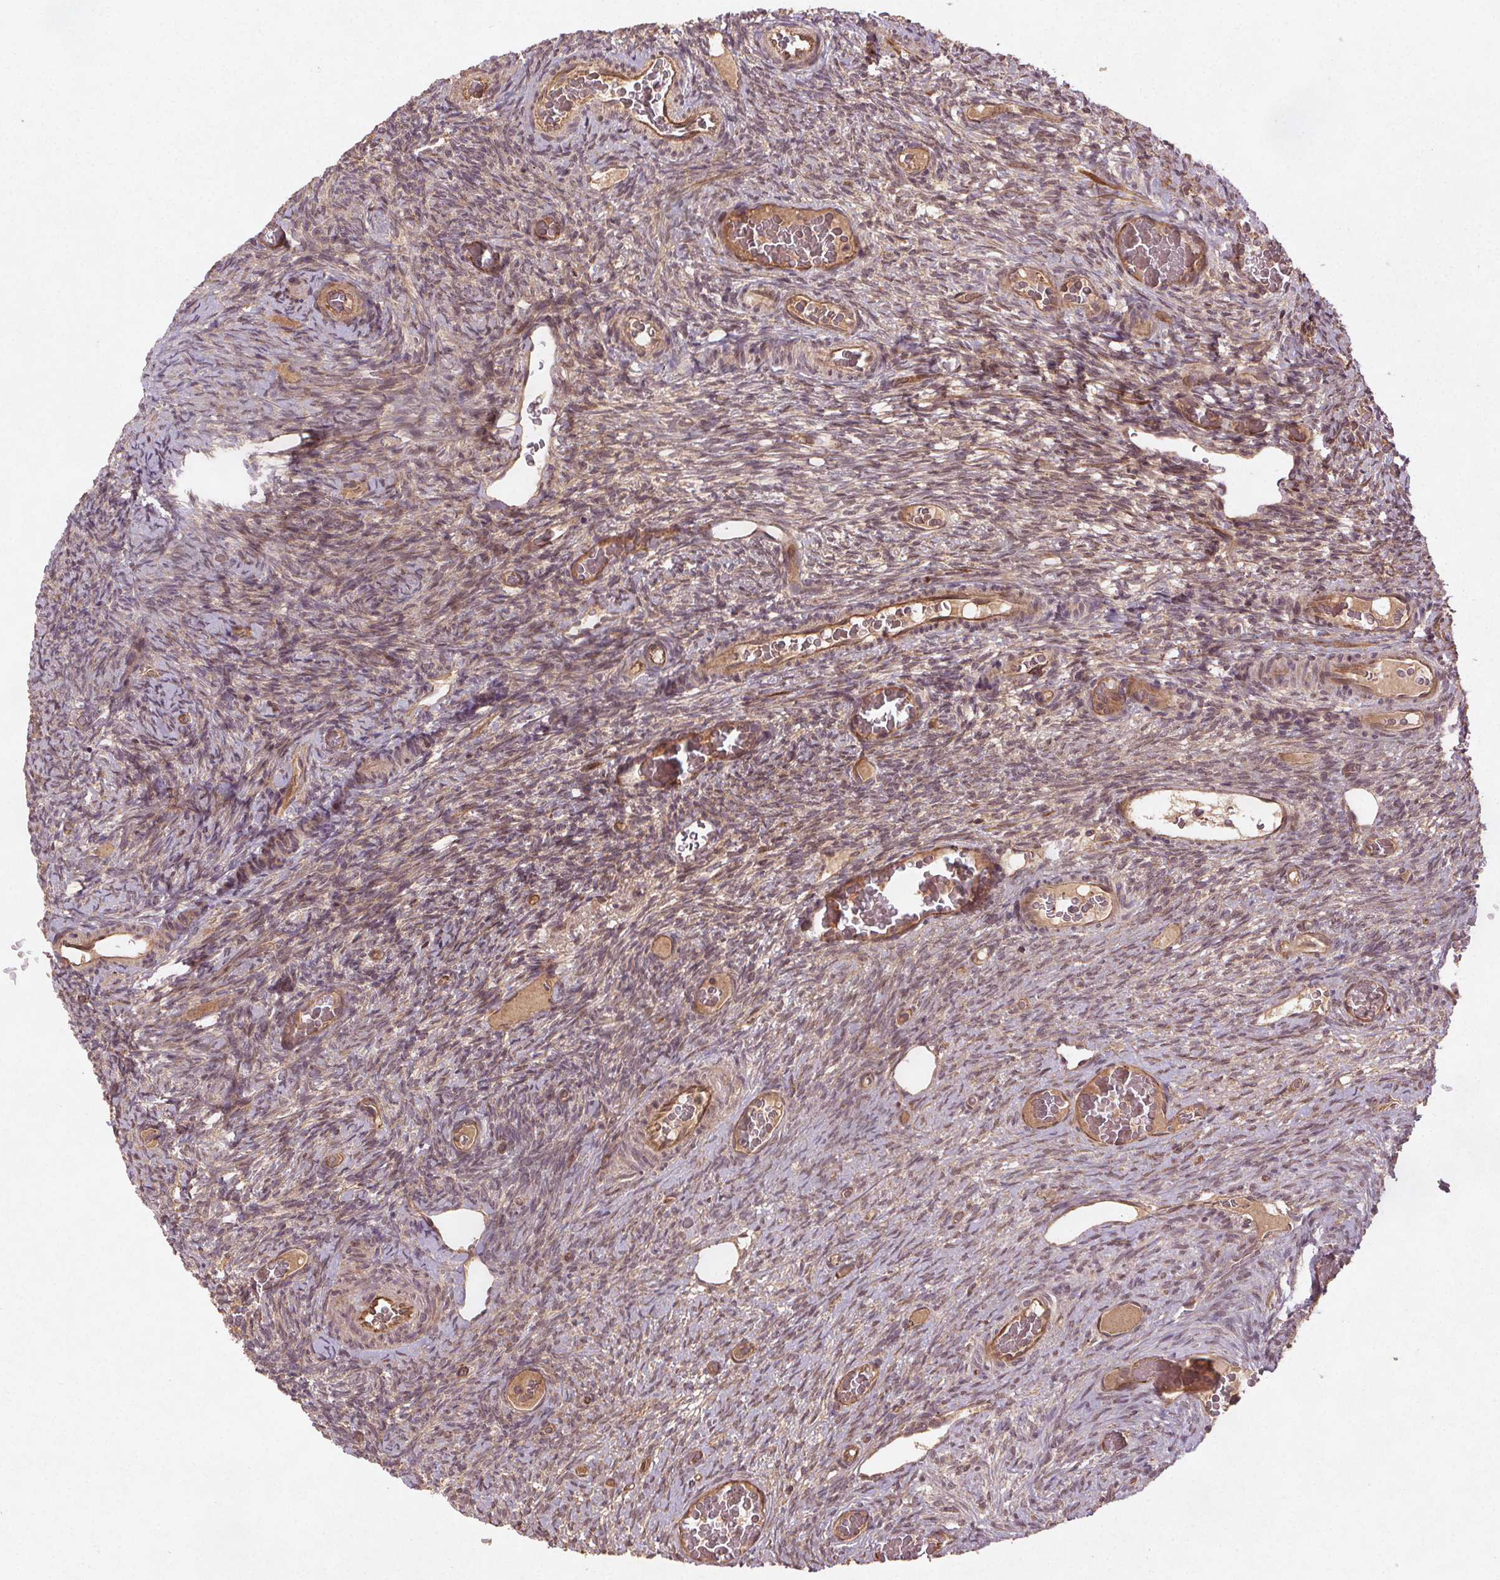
{"staining": {"intensity": "weak", "quantity": "25%-75%", "location": "cytoplasmic/membranous"}, "tissue": "ovary", "cell_type": "Ovarian stroma cells", "image_type": "normal", "snomed": [{"axis": "morphology", "description": "Normal tissue, NOS"}, {"axis": "topography", "description": "Ovary"}], "caption": "Immunohistochemistry micrograph of normal ovary: human ovary stained using immunohistochemistry (IHC) displays low levels of weak protein expression localized specifically in the cytoplasmic/membranous of ovarian stroma cells, appearing as a cytoplasmic/membranous brown color.", "gene": "SEC14L2", "patient": {"sex": "female", "age": 34}}